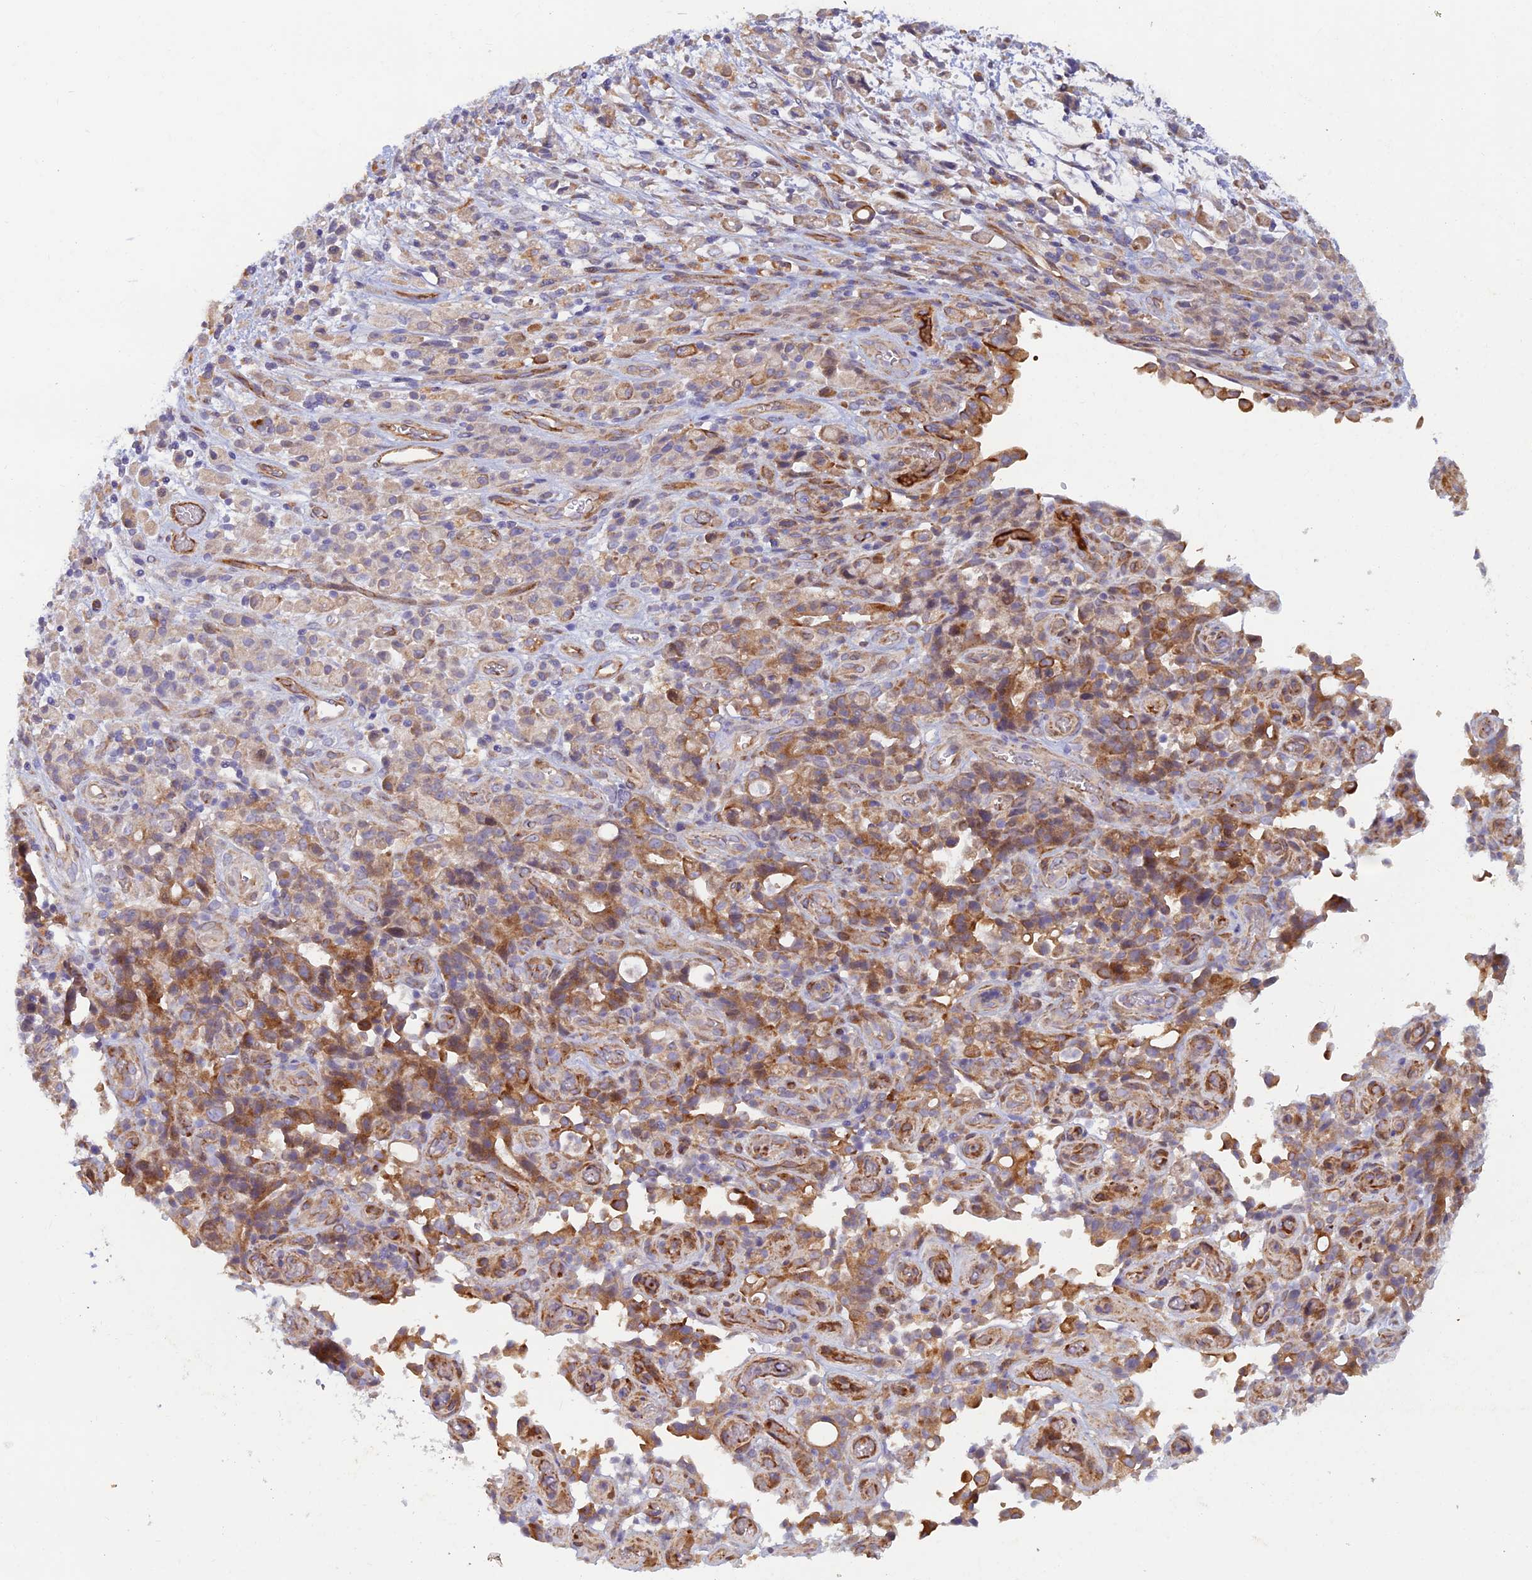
{"staining": {"intensity": "moderate", "quantity": "<25%", "location": "cytoplasmic/membranous"}, "tissue": "stomach cancer", "cell_type": "Tumor cells", "image_type": "cancer", "snomed": [{"axis": "morphology", "description": "Adenocarcinoma, NOS"}, {"axis": "topography", "description": "Stomach"}], "caption": "DAB (3,3'-diaminobenzidine) immunohistochemical staining of stomach cancer shows moderate cytoplasmic/membranous protein expression in approximately <25% of tumor cells.", "gene": "GMCL1", "patient": {"sex": "female", "age": 60}}